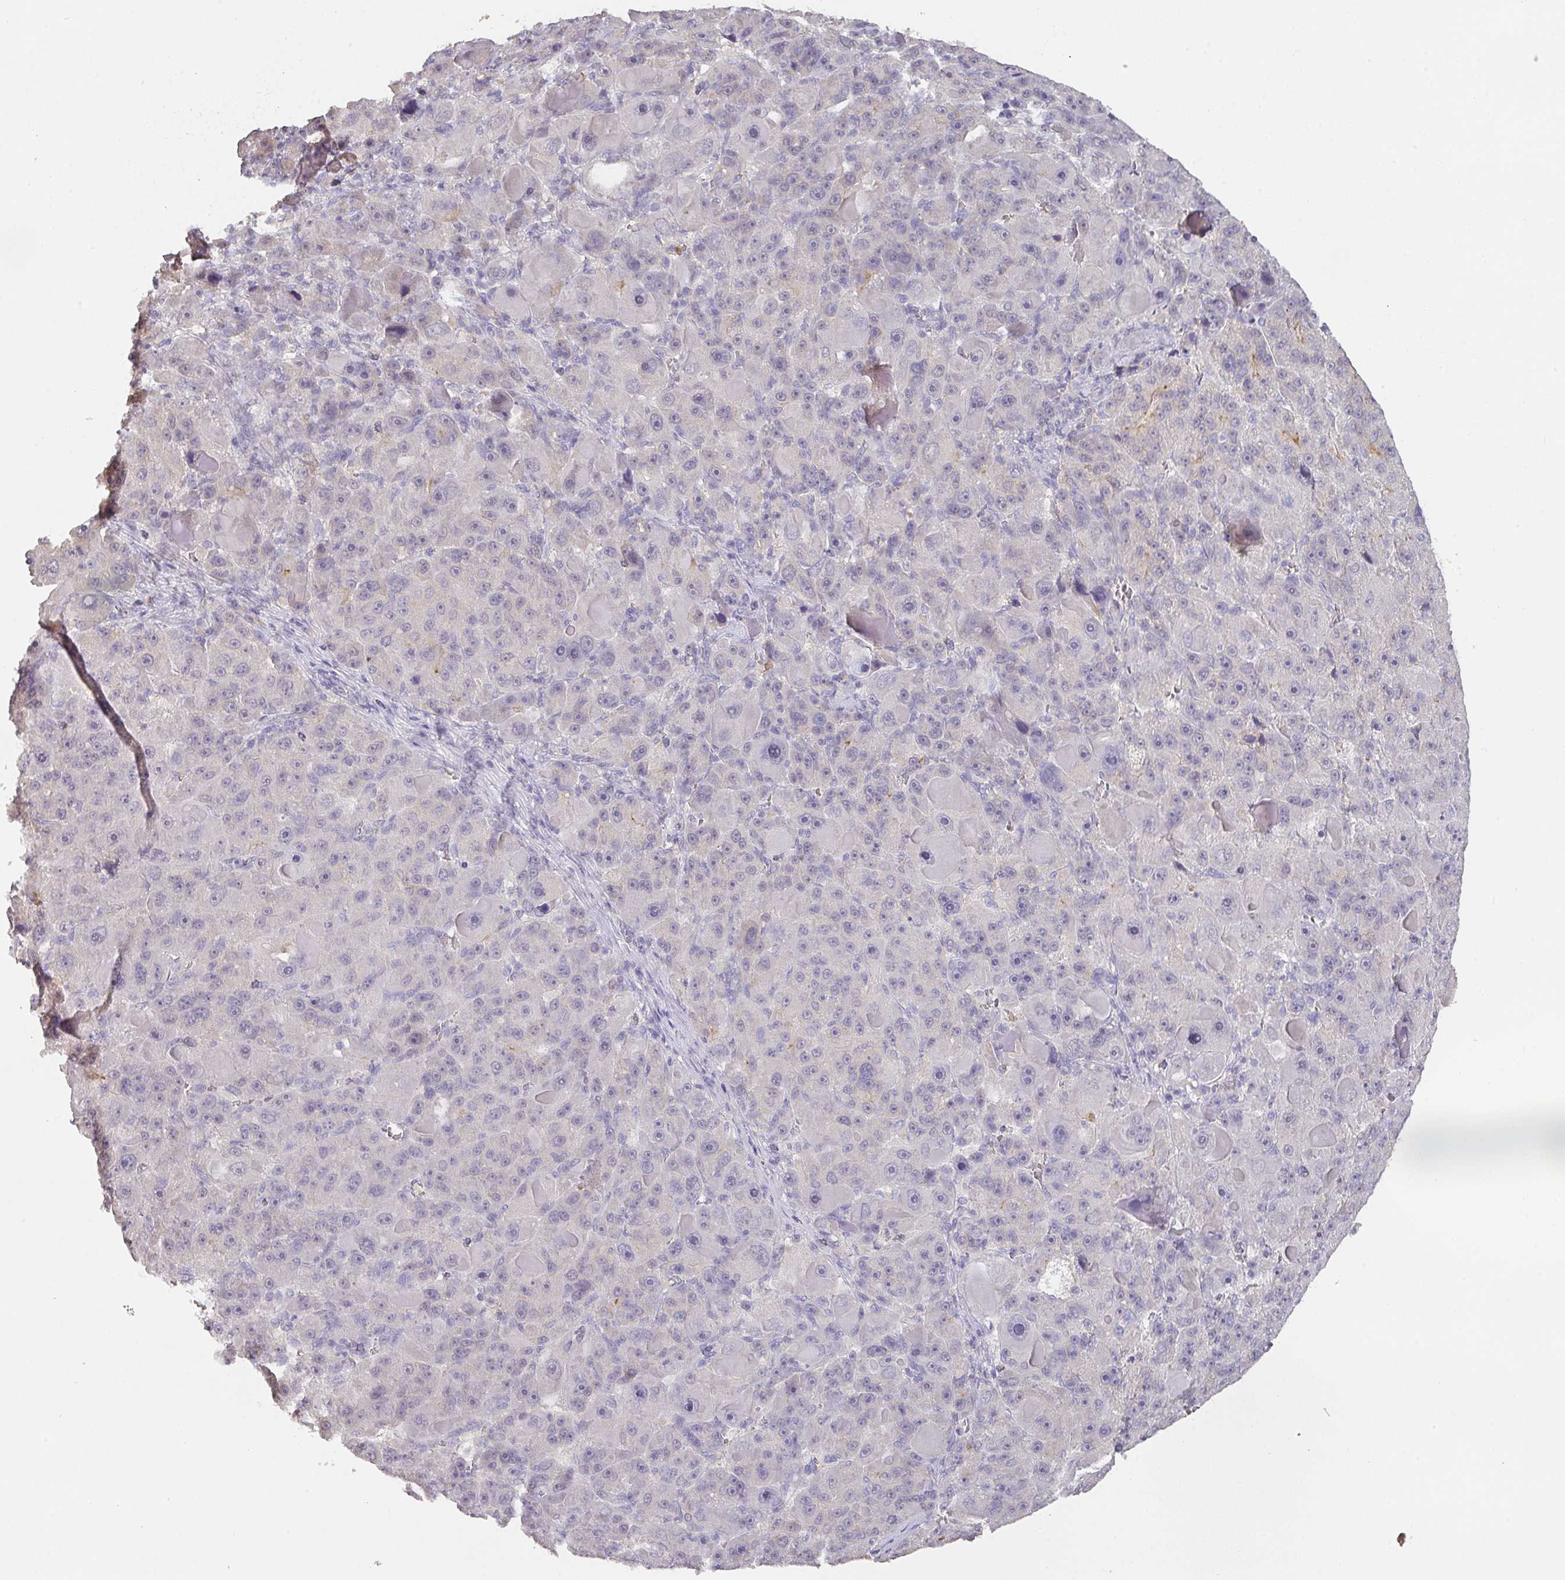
{"staining": {"intensity": "negative", "quantity": "none", "location": "none"}, "tissue": "liver cancer", "cell_type": "Tumor cells", "image_type": "cancer", "snomed": [{"axis": "morphology", "description": "Carcinoma, Hepatocellular, NOS"}, {"axis": "topography", "description": "Liver"}], "caption": "Liver cancer (hepatocellular carcinoma) was stained to show a protein in brown. There is no significant expression in tumor cells. (Immunohistochemistry, brightfield microscopy, high magnification).", "gene": "FOXN4", "patient": {"sex": "male", "age": 76}}